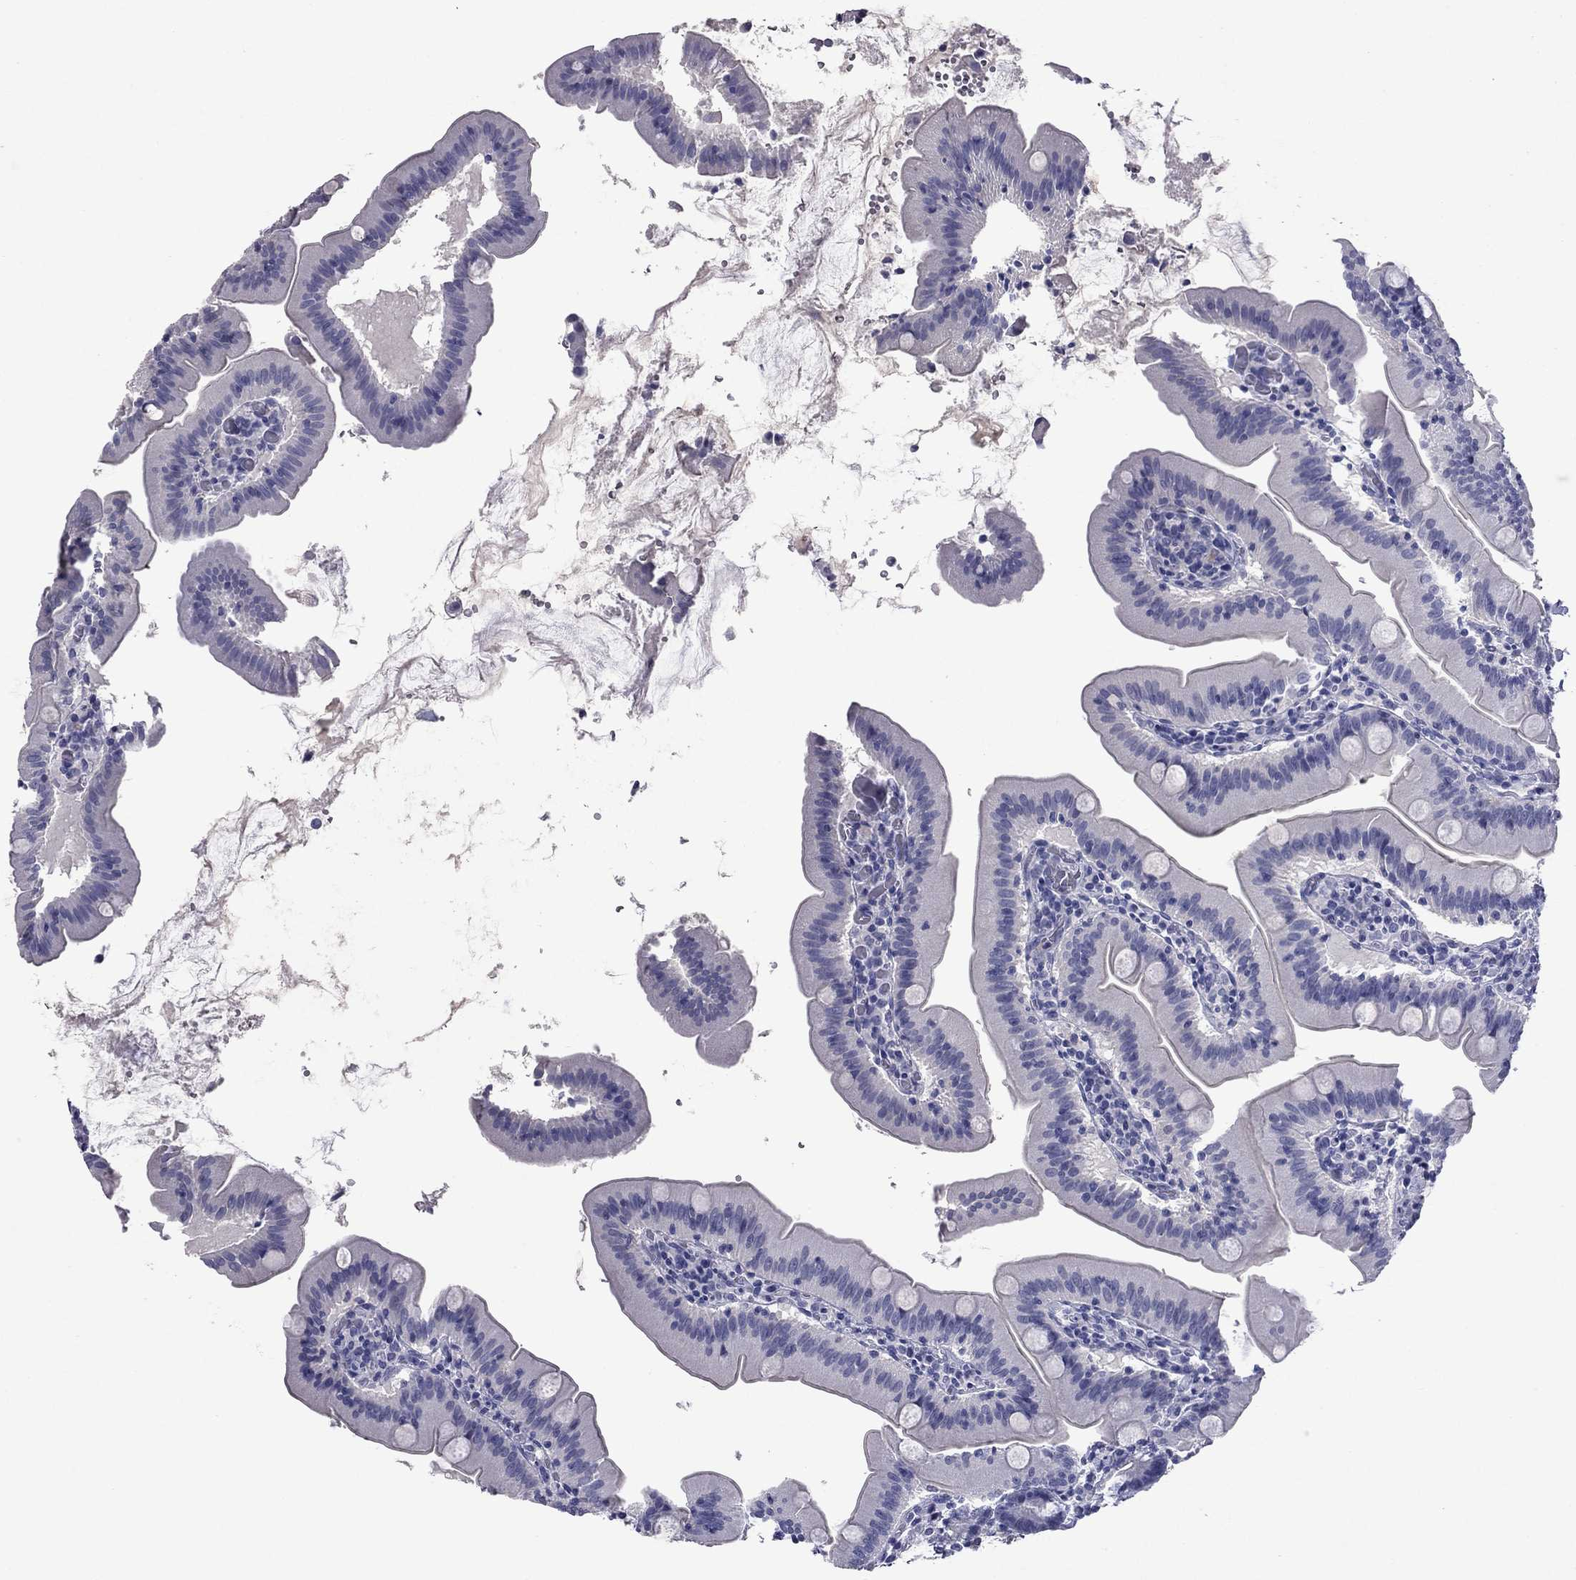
{"staining": {"intensity": "negative", "quantity": "none", "location": "none"}, "tissue": "small intestine", "cell_type": "Glandular cells", "image_type": "normal", "snomed": [{"axis": "morphology", "description": "Normal tissue, NOS"}, {"axis": "topography", "description": "Small intestine"}], "caption": "Immunohistochemistry micrograph of normal small intestine stained for a protein (brown), which reveals no positivity in glandular cells.", "gene": "CFAP119", "patient": {"sex": "male", "age": 37}}